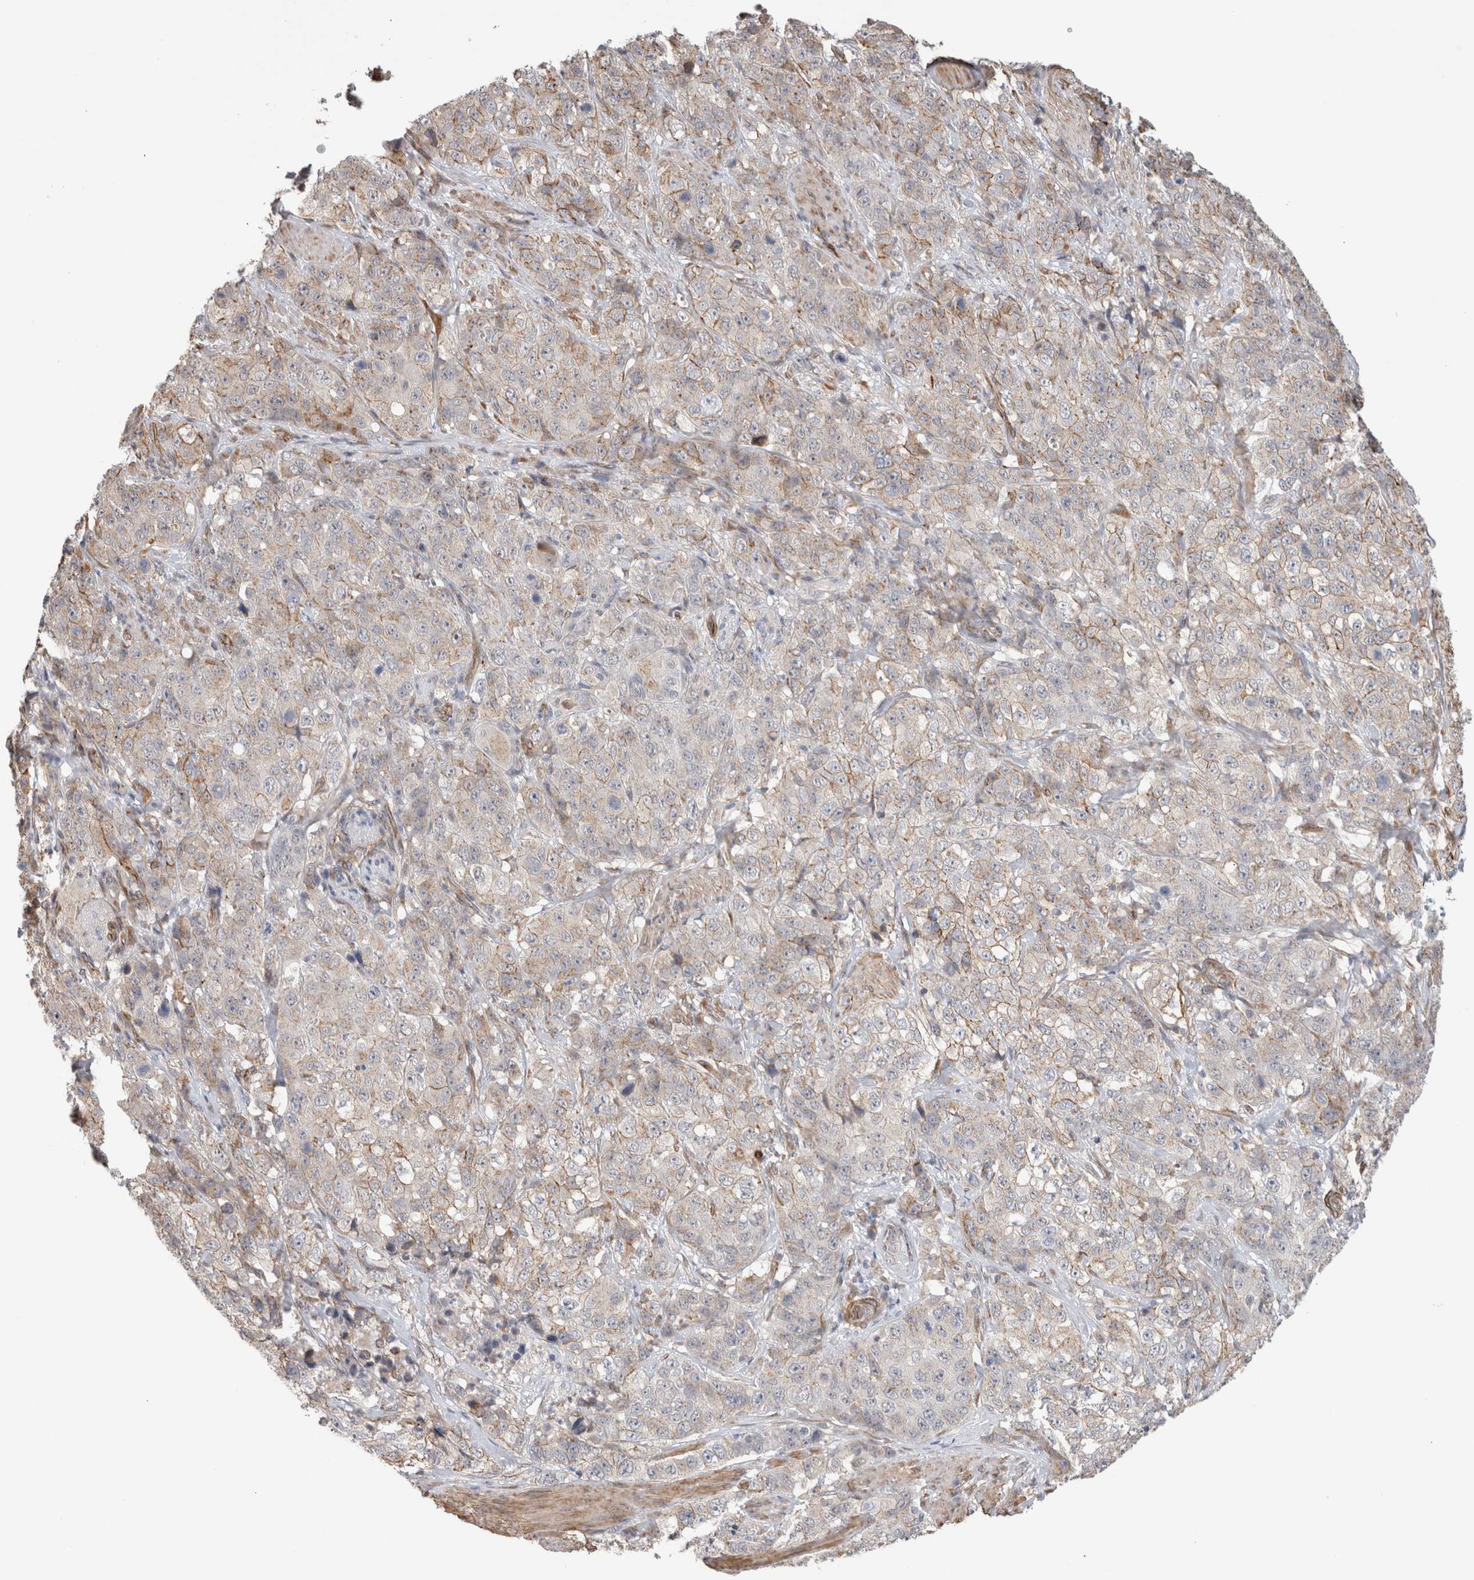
{"staining": {"intensity": "moderate", "quantity": "<25%", "location": "cytoplasmic/membranous"}, "tissue": "stomach cancer", "cell_type": "Tumor cells", "image_type": "cancer", "snomed": [{"axis": "morphology", "description": "Adenocarcinoma, NOS"}, {"axis": "topography", "description": "Stomach"}], "caption": "Moderate cytoplasmic/membranous expression for a protein is appreciated in about <25% of tumor cells of adenocarcinoma (stomach) using IHC.", "gene": "CAAP1", "patient": {"sex": "male", "age": 48}}